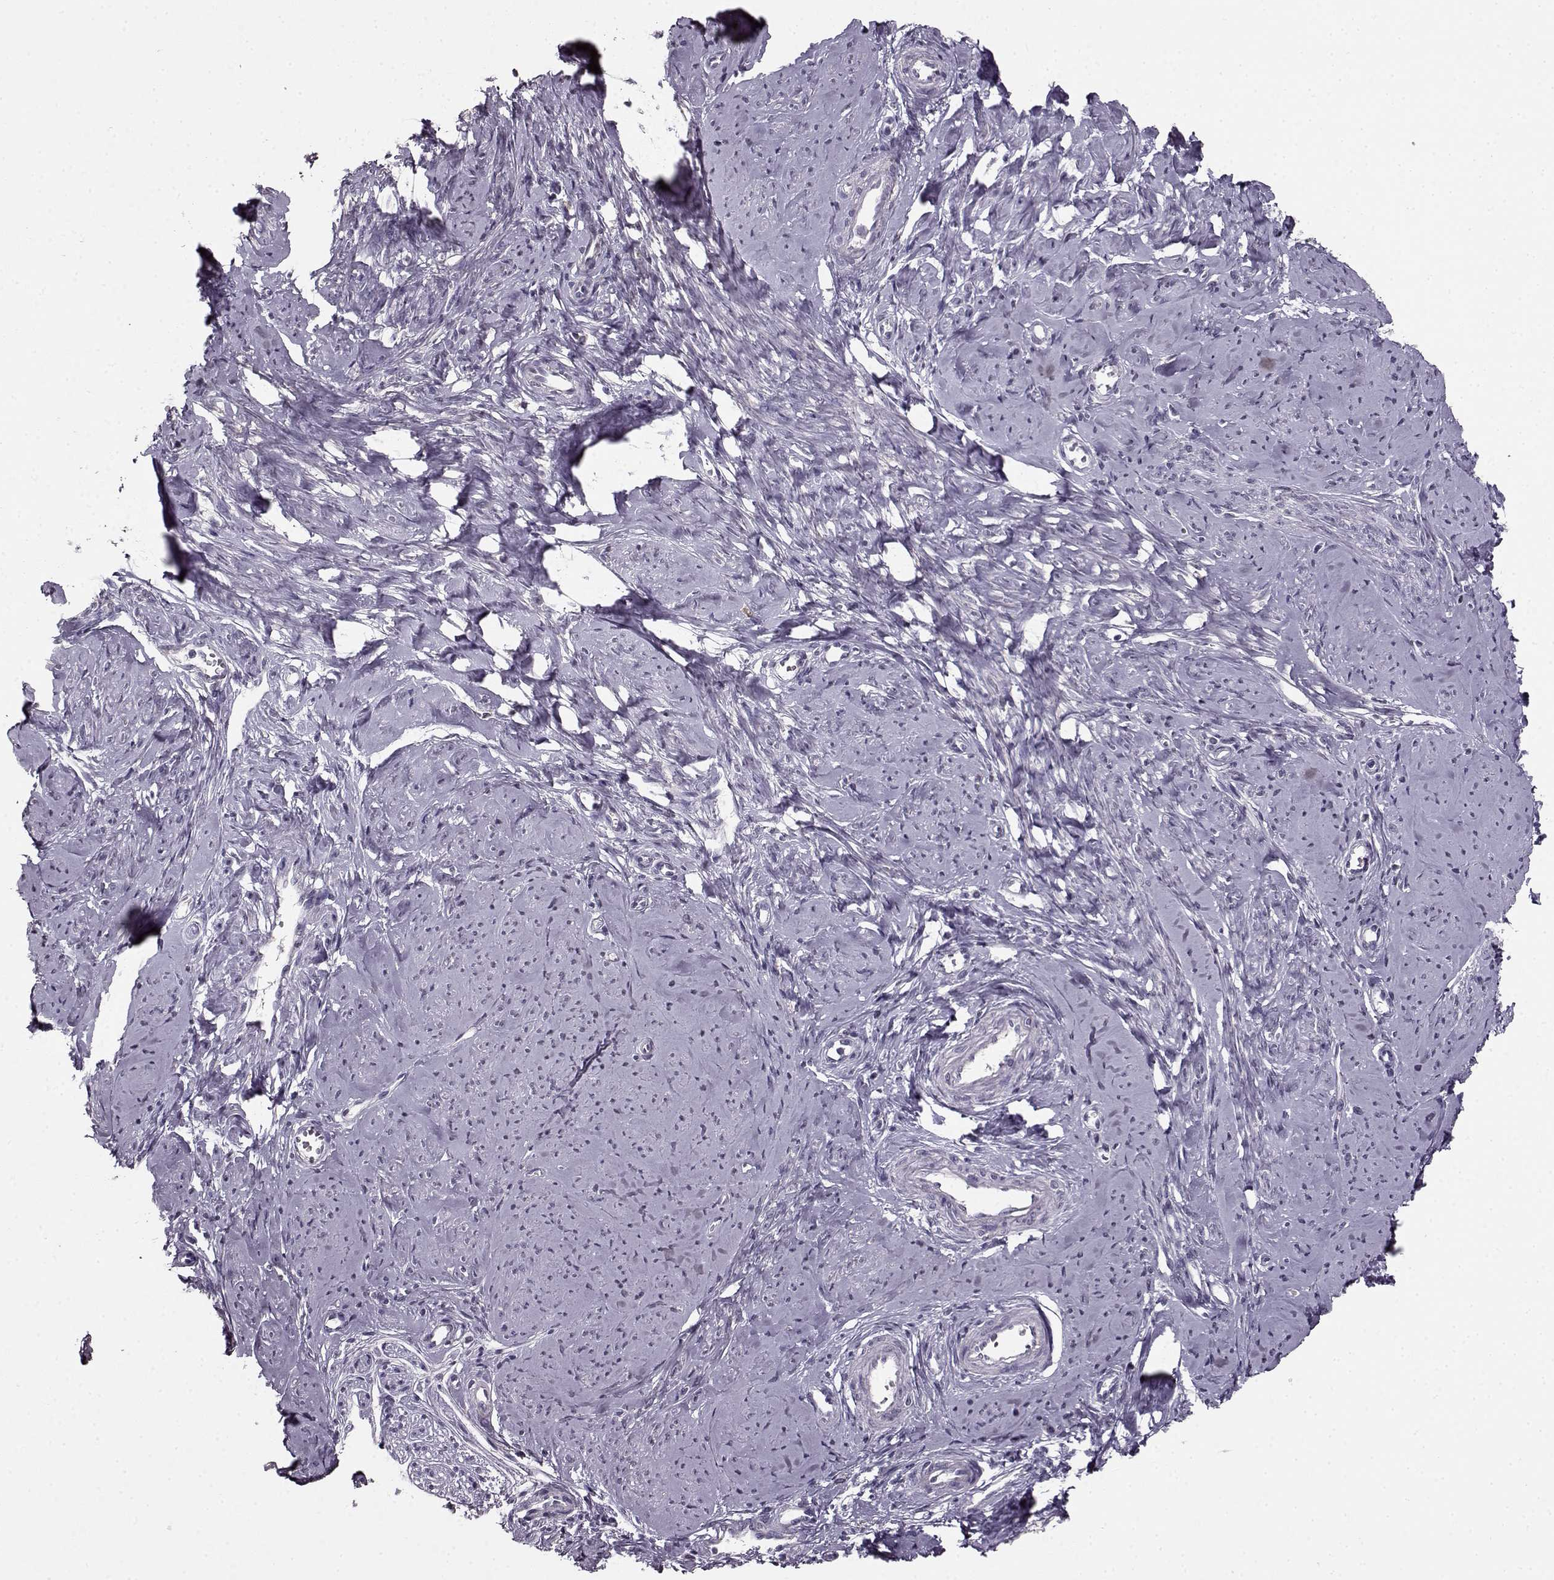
{"staining": {"intensity": "negative", "quantity": "none", "location": "none"}, "tissue": "smooth muscle", "cell_type": "Smooth muscle cells", "image_type": "normal", "snomed": [{"axis": "morphology", "description": "Normal tissue, NOS"}, {"axis": "topography", "description": "Smooth muscle"}], "caption": "Smooth muscle was stained to show a protein in brown. There is no significant positivity in smooth muscle cells. (DAB immunohistochemistry (IHC) with hematoxylin counter stain).", "gene": "RP1L1", "patient": {"sex": "female", "age": 48}}